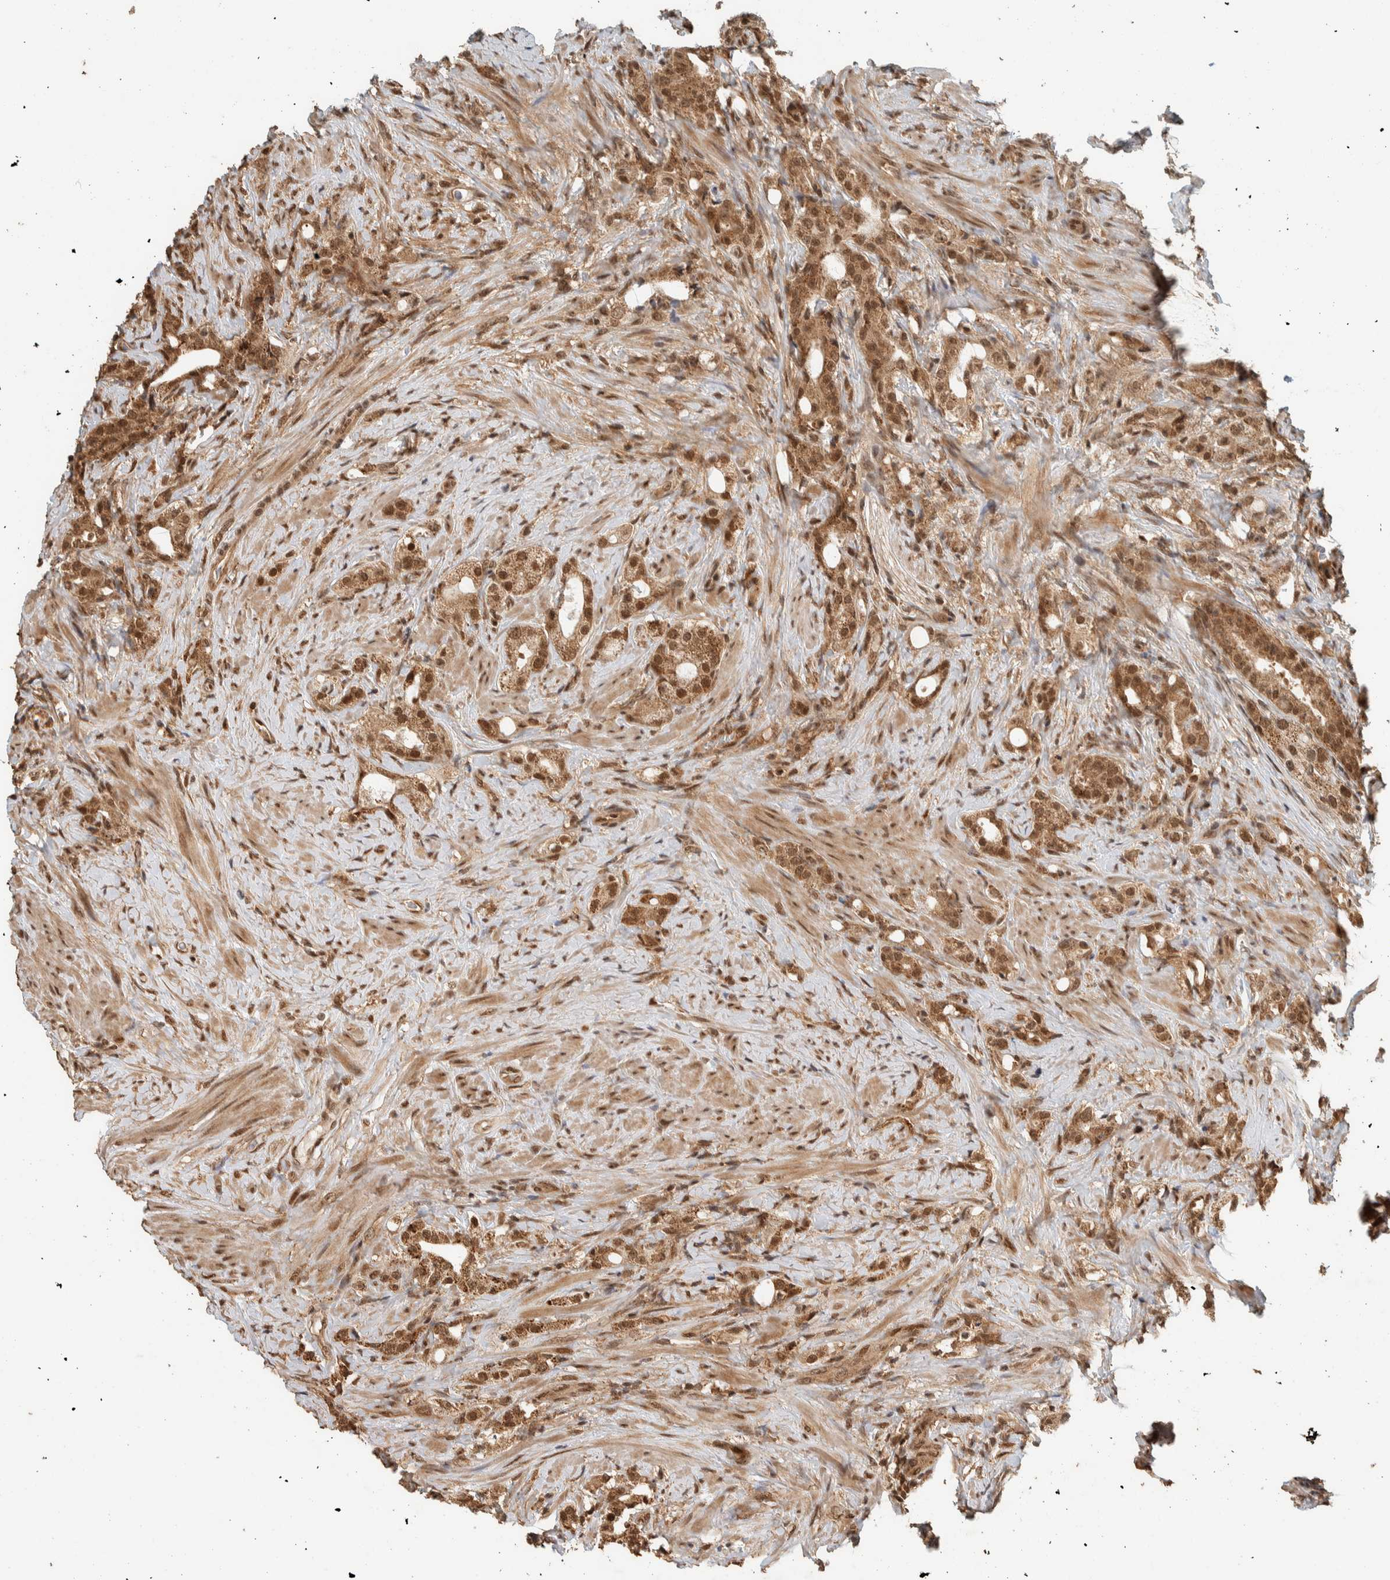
{"staining": {"intensity": "moderate", "quantity": ">75%", "location": "cytoplasmic/membranous,nuclear"}, "tissue": "prostate cancer", "cell_type": "Tumor cells", "image_type": "cancer", "snomed": [{"axis": "morphology", "description": "Adenocarcinoma, High grade"}, {"axis": "topography", "description": "Prostate"}], "caption": "Human prostate cancer stained with a brown dye exhibits moderate cytoplasmic/membranous and nuclear positive expression in about >75% of tumor cells.", "gene": "ZBTB2", "patient": {"sex": "male", "age": 63}}